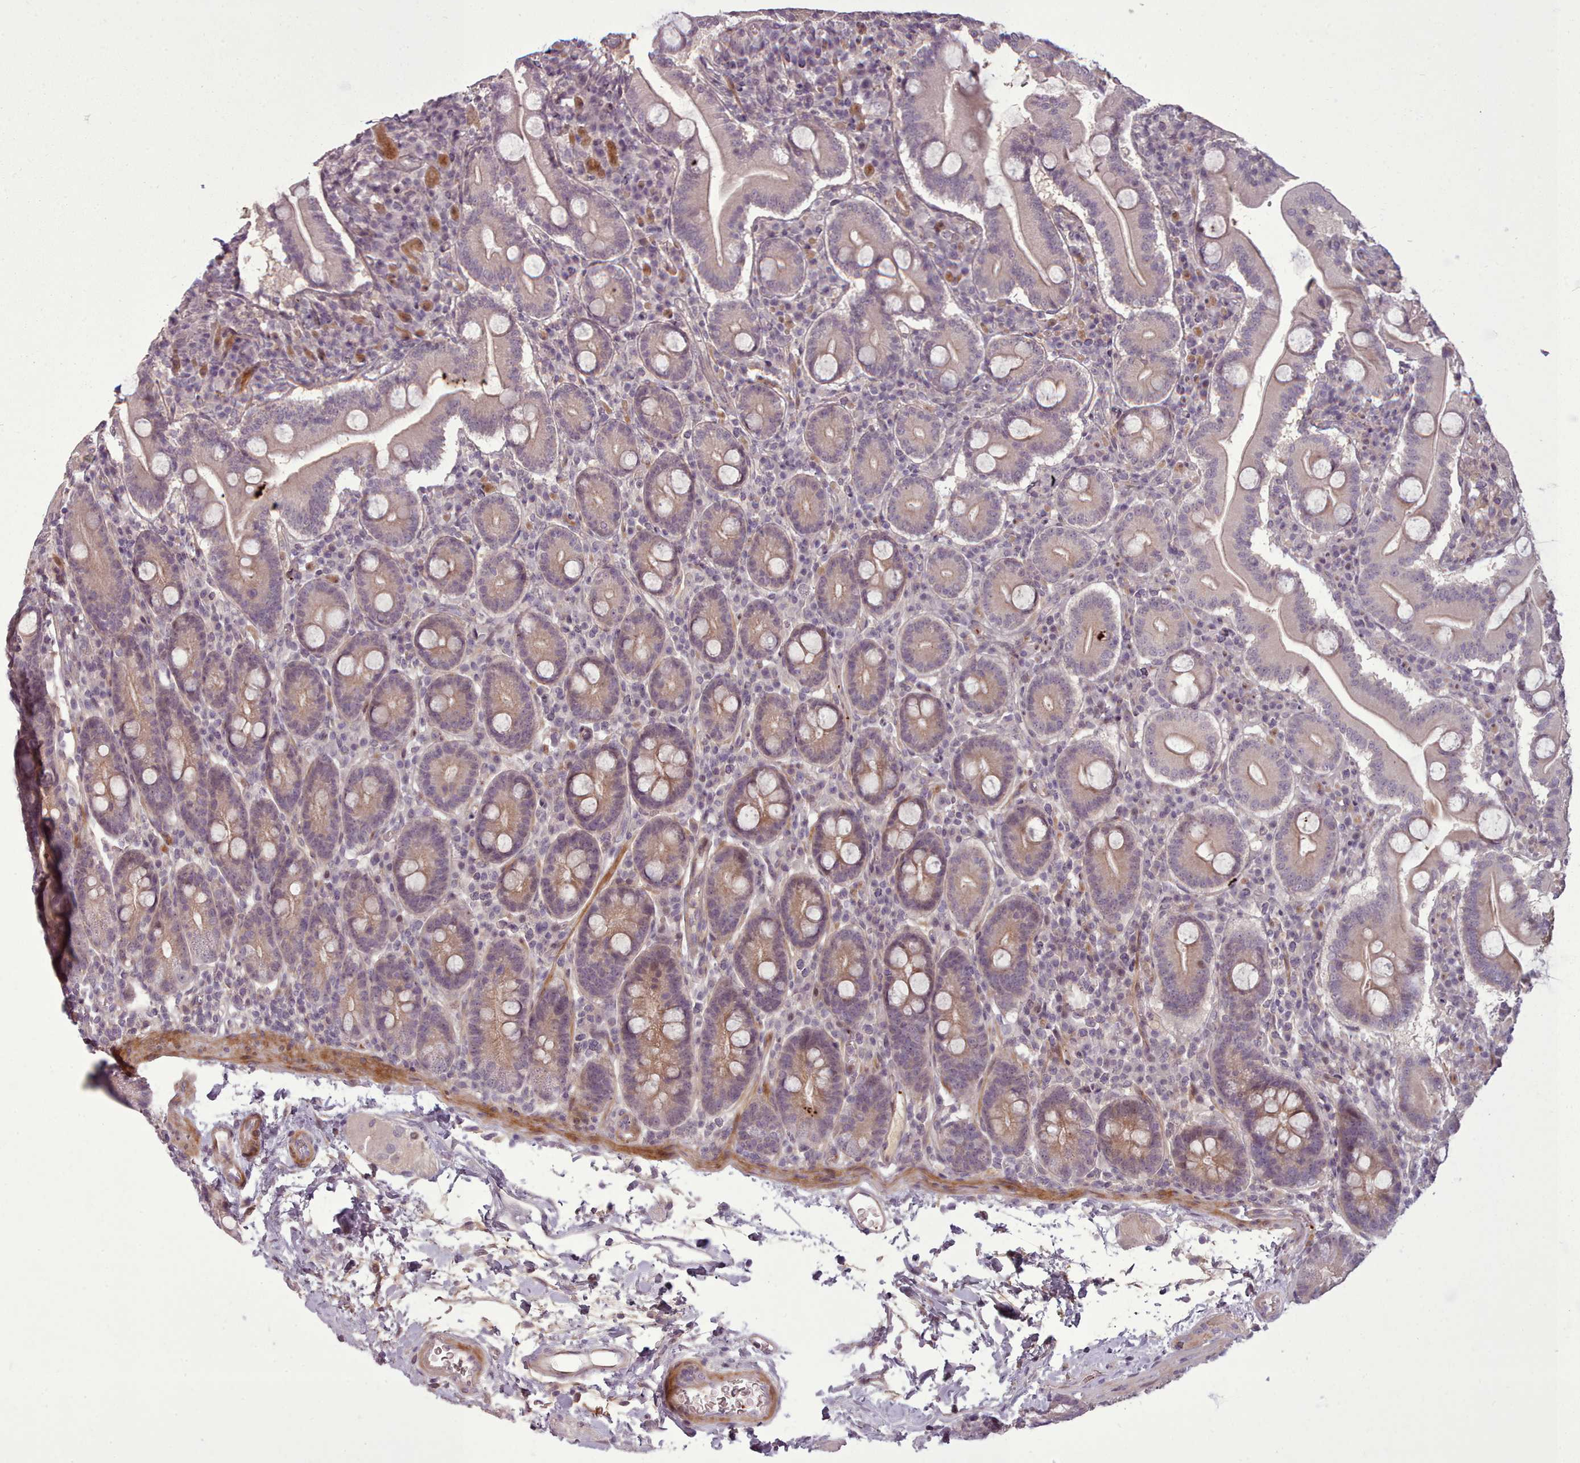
{"staining": {"intensity": "weak", "quantity": "25%-75%", "location": "cytoplasmic/membranous"}, "tissue": "duodenum", "cell_type": "Glandular cells", "image_type": "normal", "snomed": [{"axis": "morphology", "description": "Normal tissue, NOS"}, {"axis": "topography", "description": "Duodenum"}], "caption": "Human duodenum stained with a brown dye displays weak cytoplasmic/membranous positive expression in about 25%-75% of glandular cells.", "gene": "LEFTY1", "patient": {"sex": "male", "age": 35}}